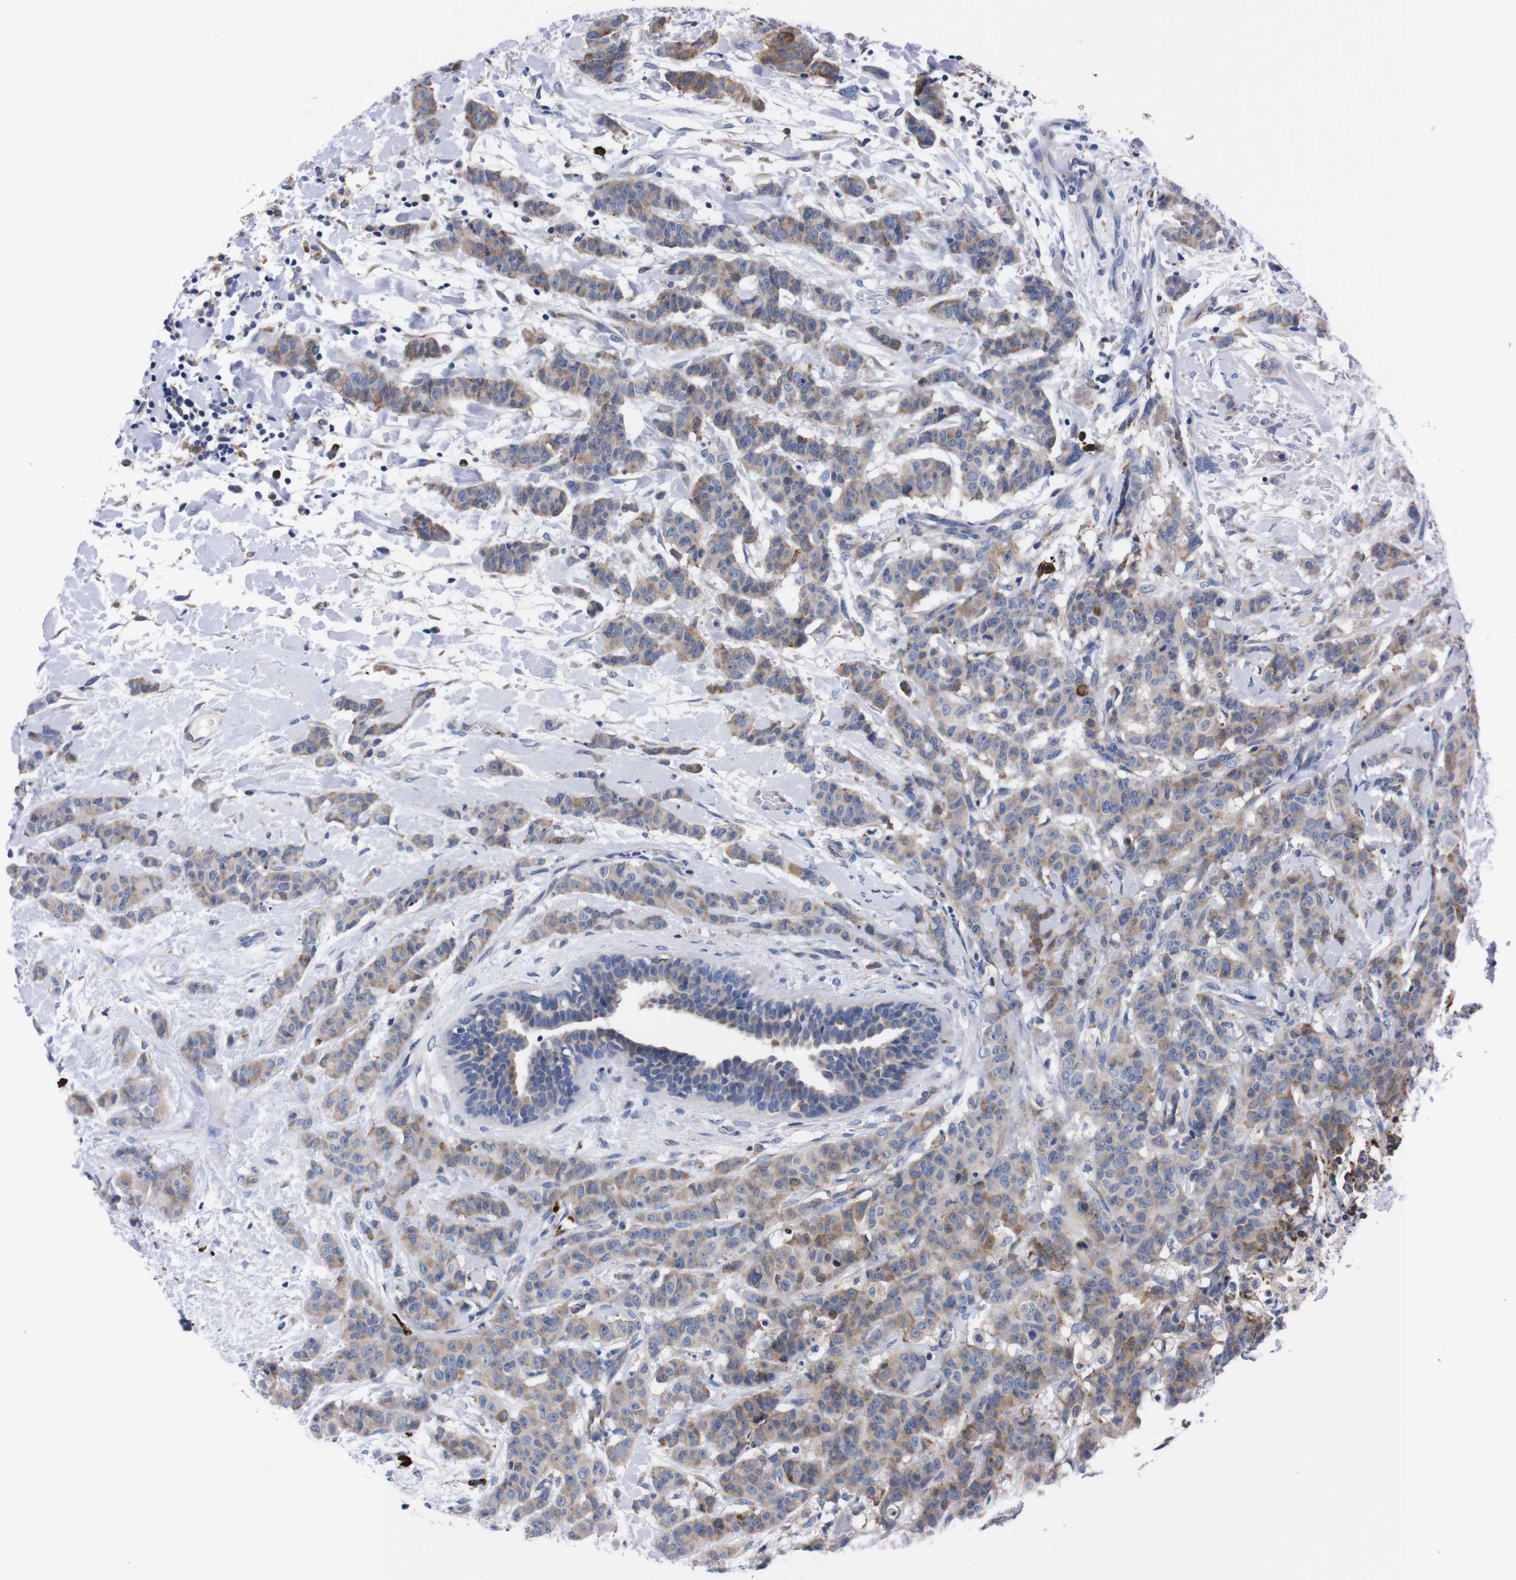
{"staining": {"intensity": "moderate", "quantity": ">75%", "location": "cytoplasmic/membranous"}, "tissue": "breast cancer", "cell_type": "Tumor cells", "image_type": "cancer", "snomed": [{"axis": "morphology", "description": "Normal tissue, NOS"}, {"axis": "morphology", "description": "Duct carcinoma"}, {"axis": "topography", "description": "Breast"}], "caption": "The image demonstrates a brown stain indicating the presence of a protein in the cytoplasmic/membranous of tumor cells in breast cancer.", "gene": "NEBL", "patient": {"sex": "female", "age": 40}}